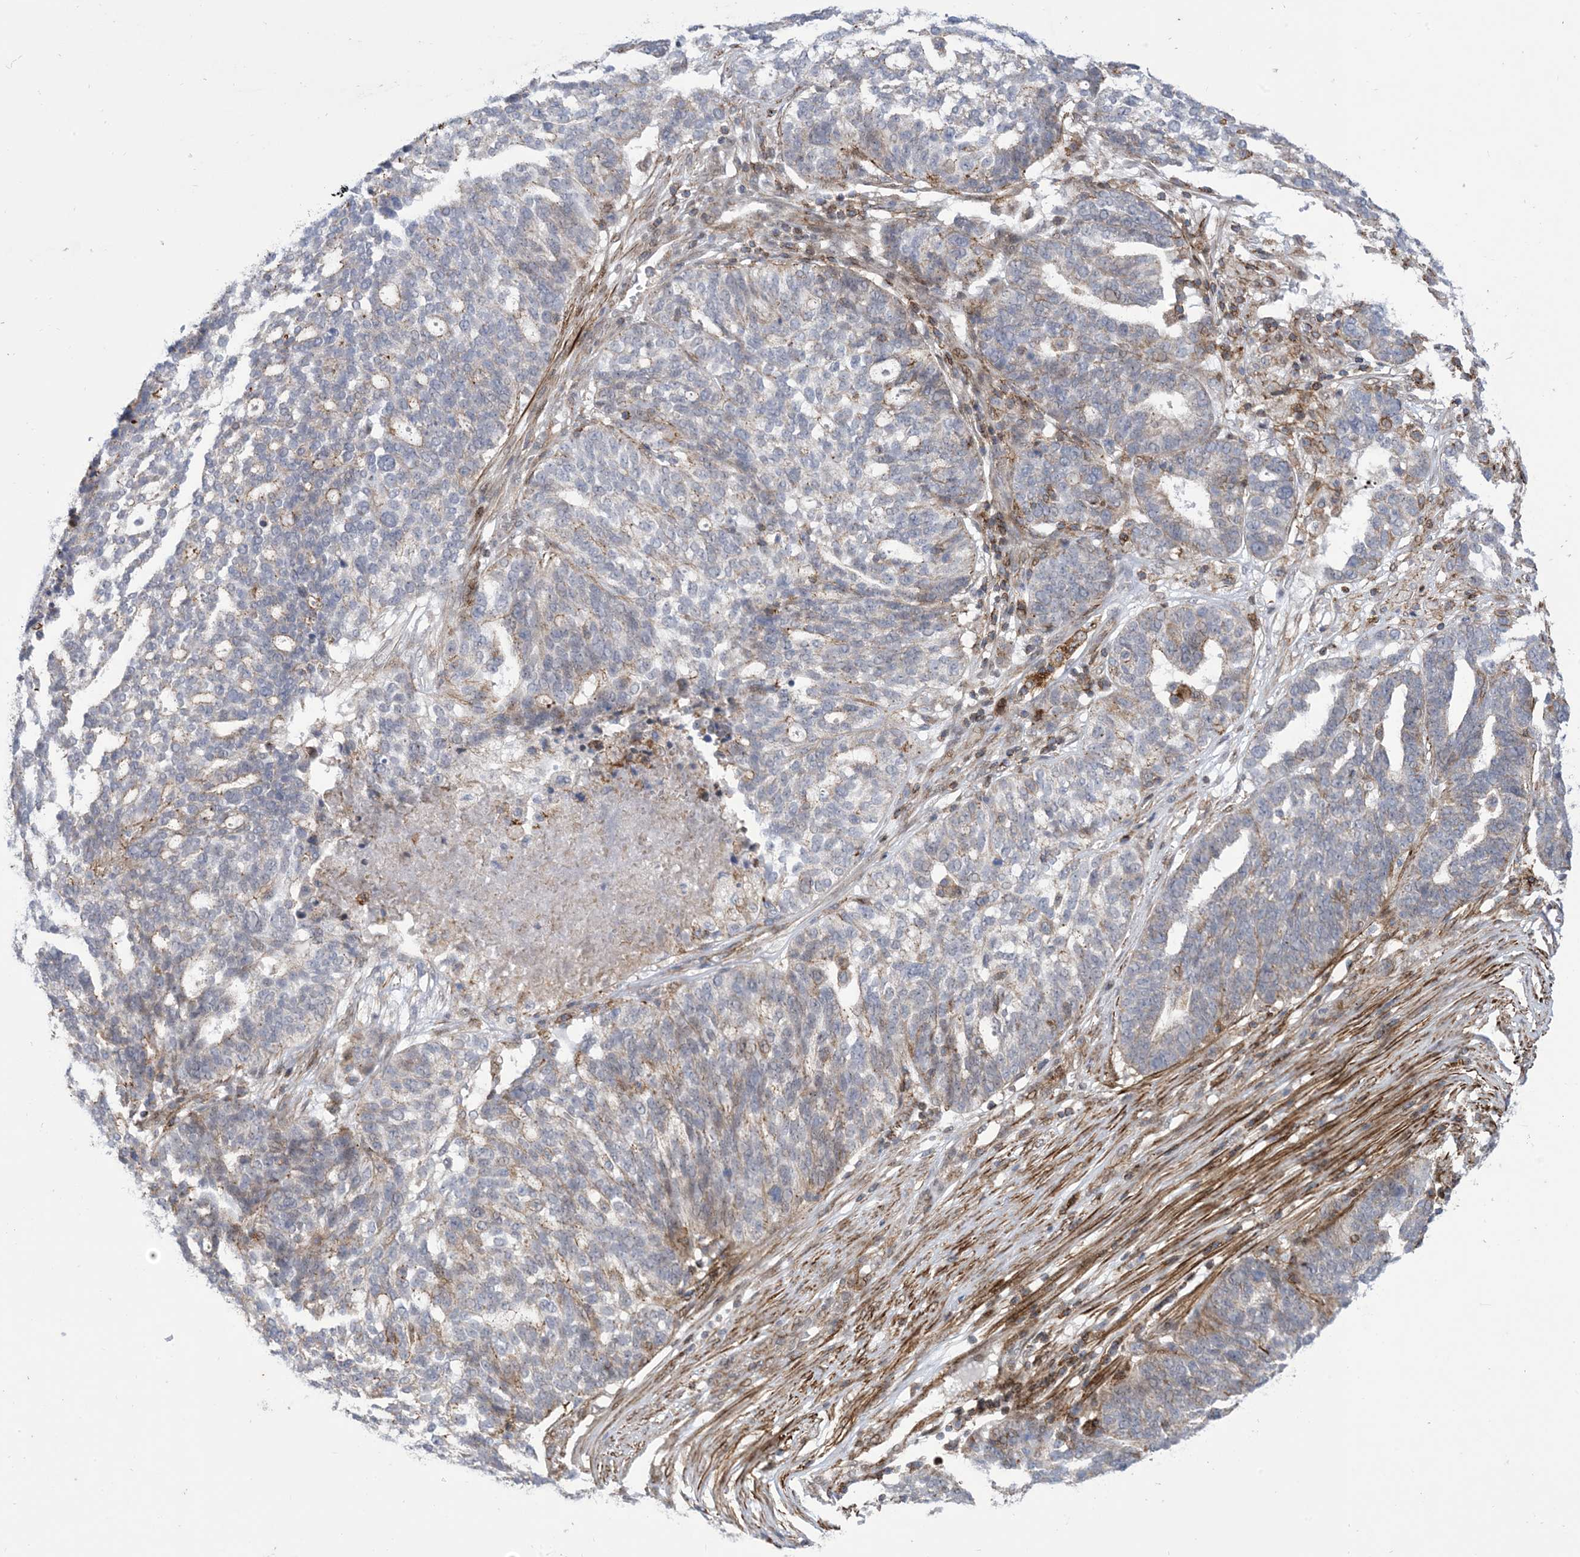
{"staining": {"intensity": "negative", "quantity": "none", "location": "none"}, "tissue": "ovarian cancer", "cell_type": "Tumor cells", "image_type": "cancer", "snomed": [{"axis": "morphology", "description": "Cystadenocarcinoma, serous, NOS"}, {"axis": "topography", "description": "Ovary"}], "caption": "Tumor cells are negative for protein expression in human ovarian cancer. (DAB (3,3'-diaminobenzidine) immunohistochemistry (IHC), high magnification).", "gene": "ZNF8", "patient": {"sex": "female", "age": 59}}